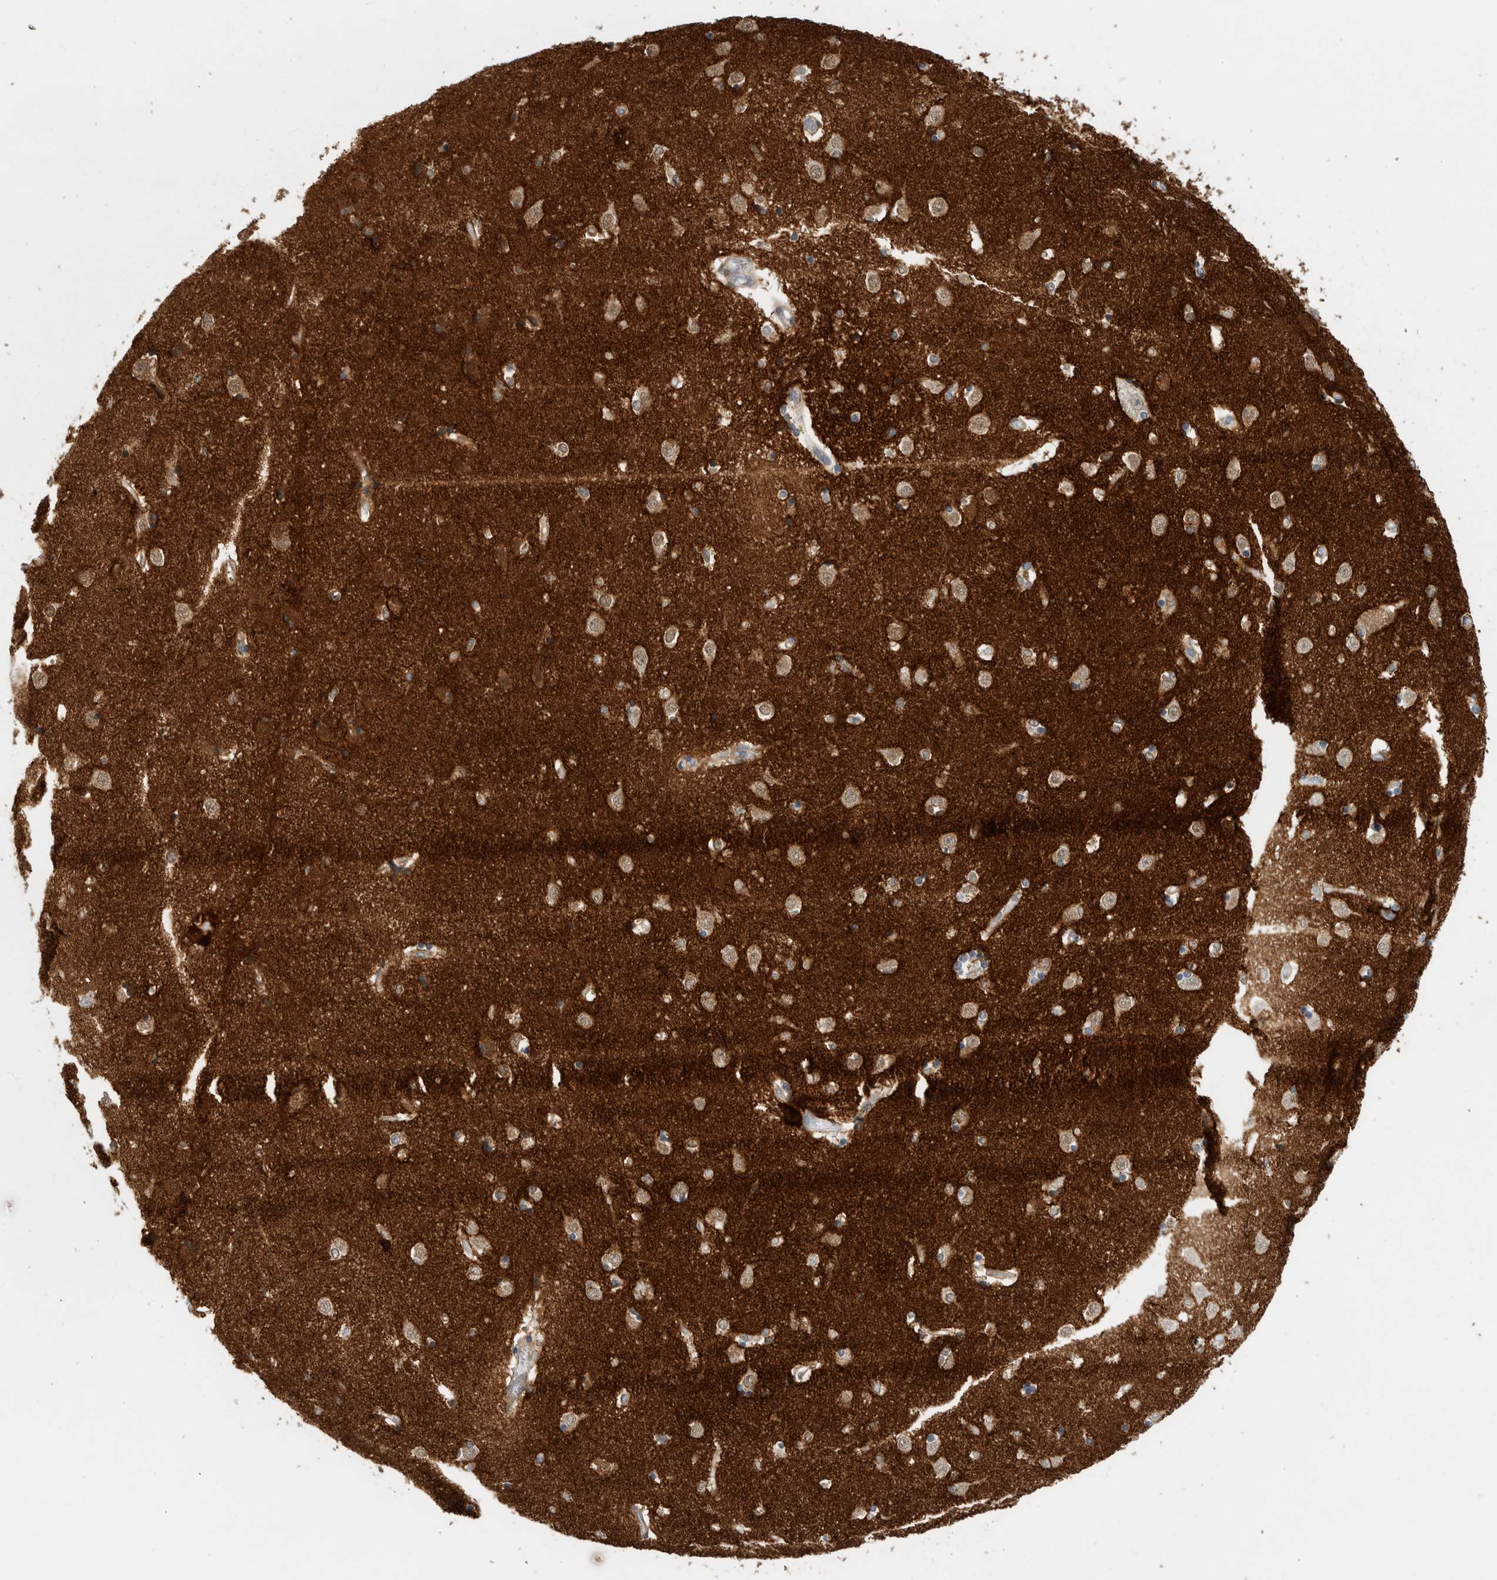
{"staining": {"intensity": "moderate", "quantity": "25%-75%", "location": "cytoplasmic/membranous,nuclear"}, "tissue": "caudate", "cell_type": "Glial cells", "image_type": "normal", "snomed": [{"axis": "morphology", "description": "Normal tissue, NOS"}, {"axis": "topography", "description": "Lateral ventricle wall"}], "caption": "A medium amount of moderate cytoplasmic/membranous,nuclear staining is seen in about 25%-75% of glial cells in normal caudate.", "gene": "BCAN", "patient": {"sex": "male", "age": 45}}